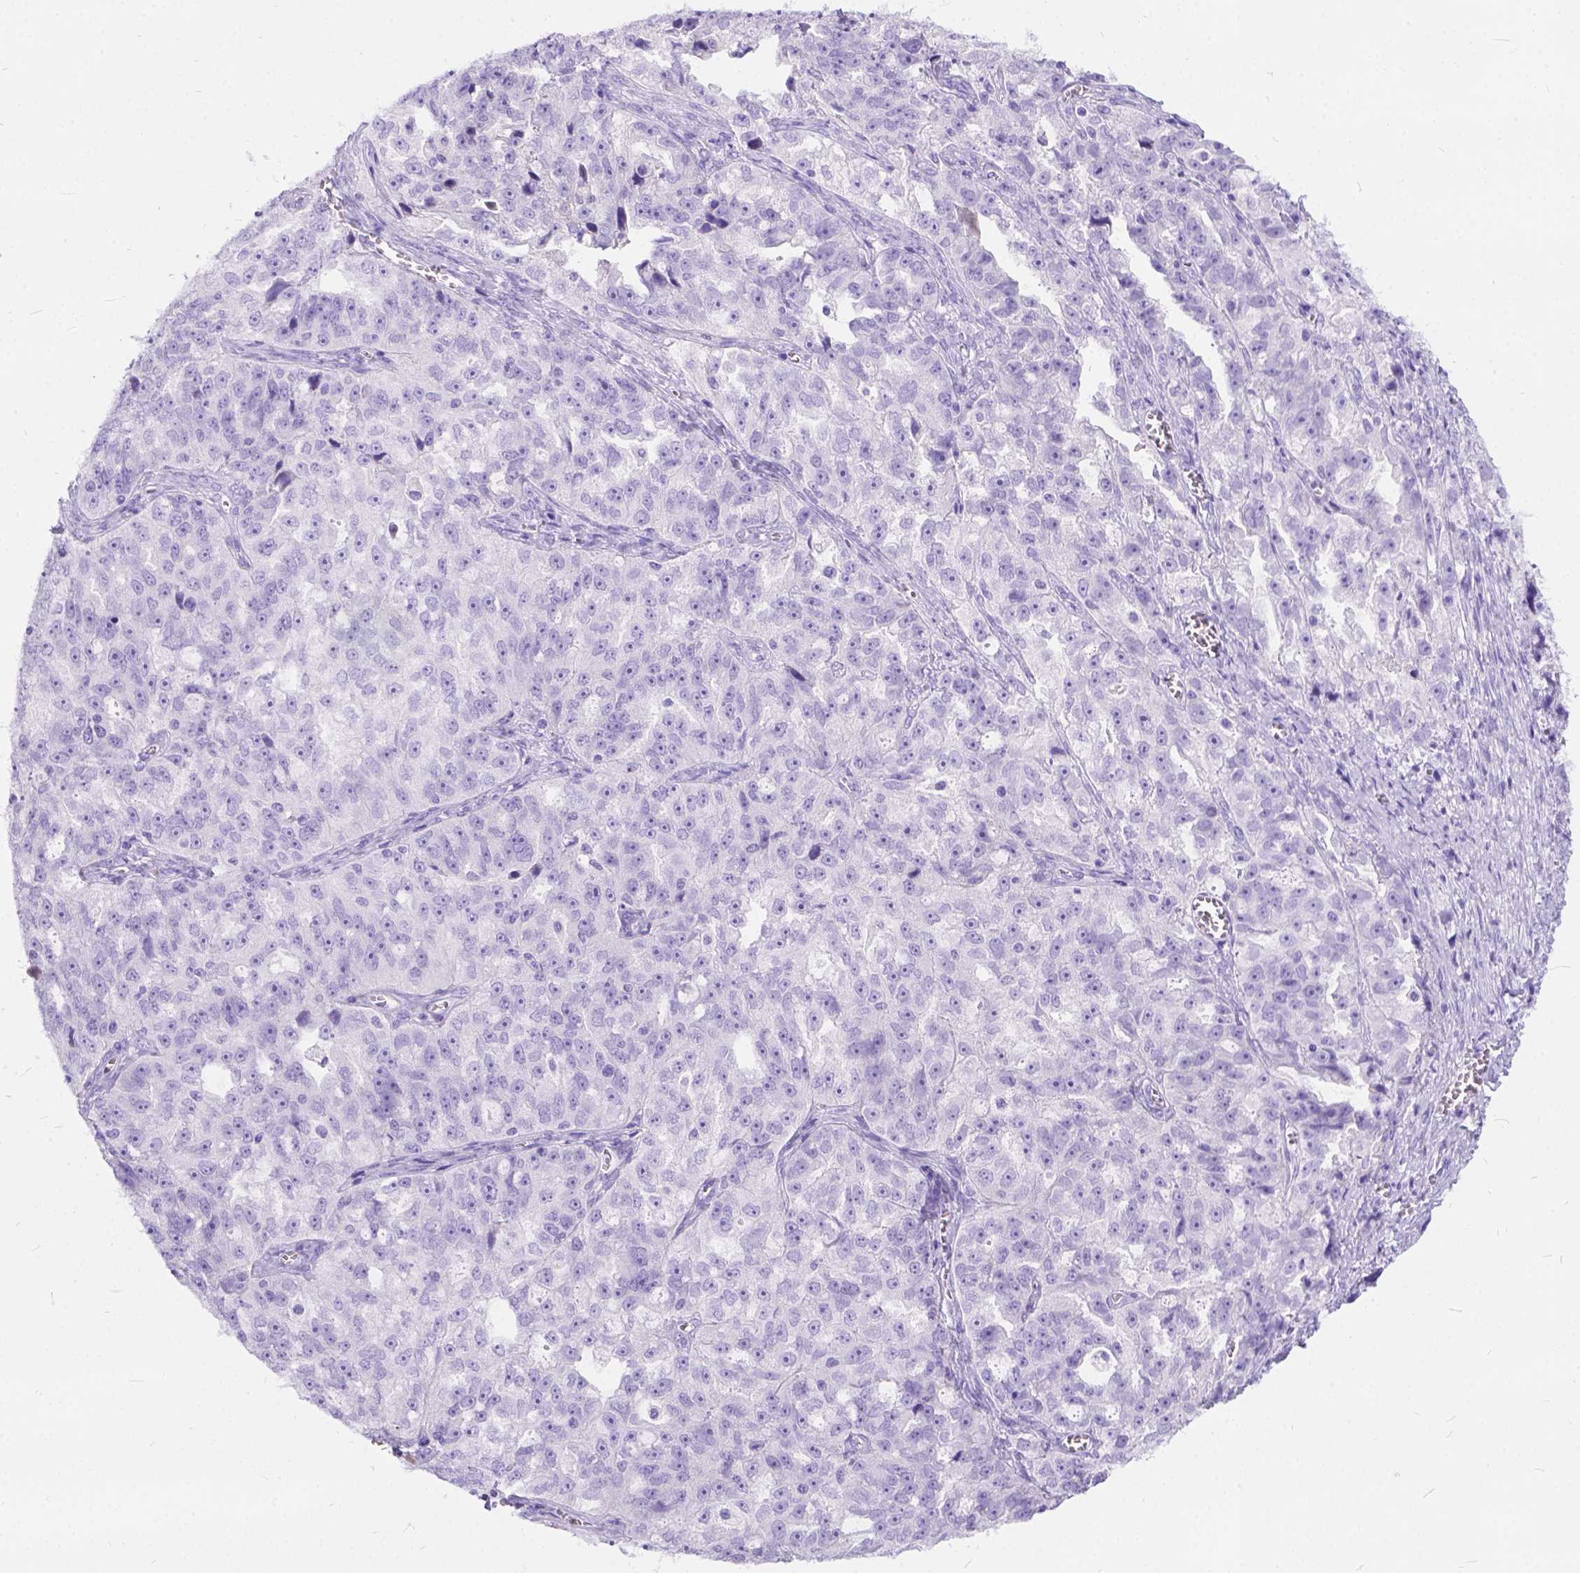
{"staining": {"intensity": "negative", "quantity": "none", "location": "none"}, "tissue": "ovarian cancer", "cell_type": "Tumor cells", "image_type": "cancer", "snomed": [{"axis": "morphology", "description": "Cystadenocarcinoma, serous, NOS"}, {"axis": "topography", "description": "Ovary"}], "caption": "IHC photomicrograph of neoplastic tissue: serous cystadenocarcinoma (ovarian) stained with DAB (3,3'-diaminobenzidine) displays no significant protein staining in tumor cells. (Brightfield microscopy of DAB immunohistochemistry at high magnification).", "gene": "C1QTNF3", "patient": {"sex": "female", "age": 51}}